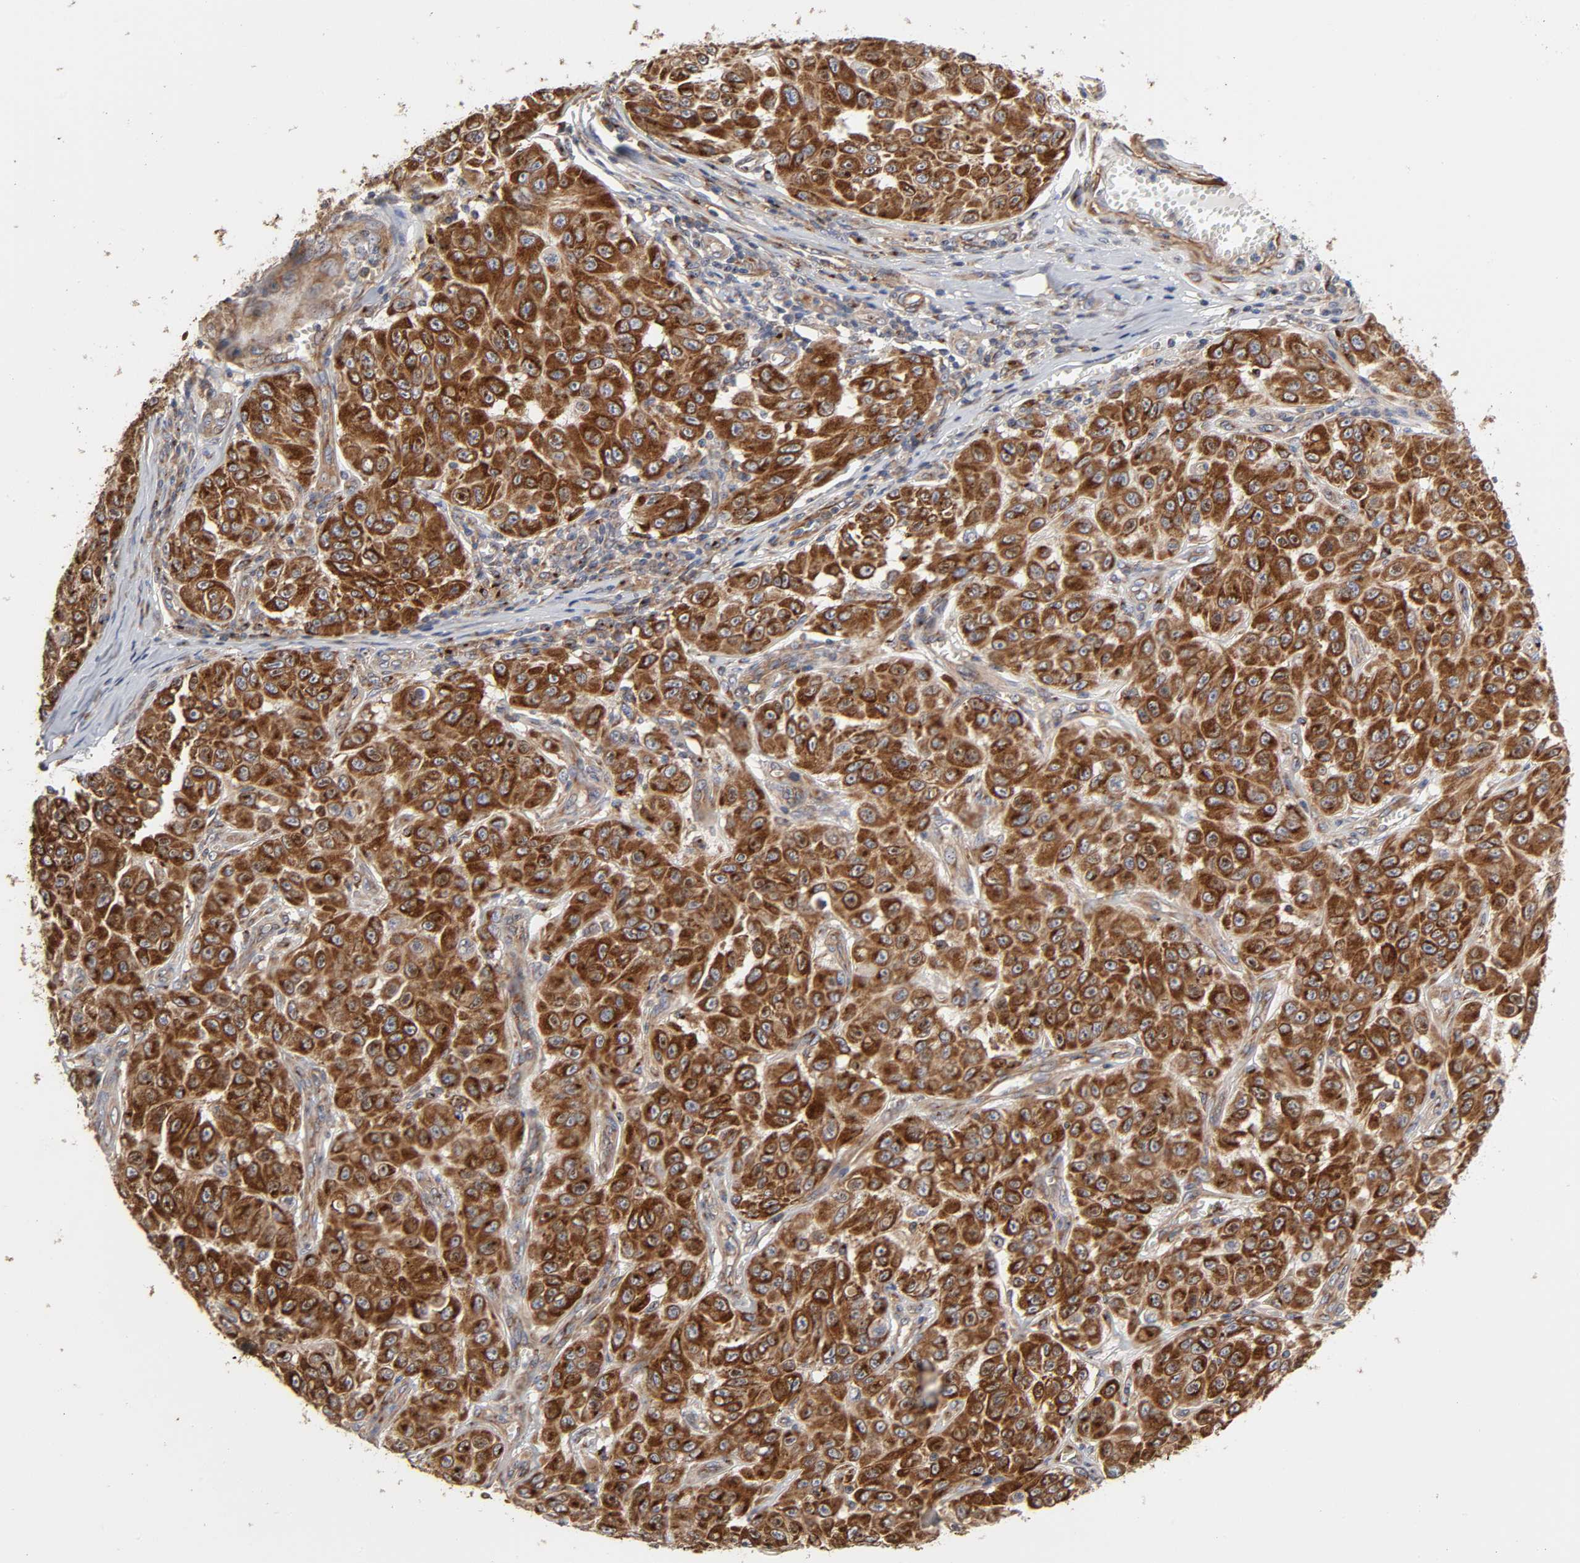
{"staining": {"intensity": "strong", "quantity": ">75%", "location": "cytoplasmic/membranous"}, "tissue": "melanoma", "cell_type": "Tumor cells", "image_type": "cancer", "snomed": [{"axis": "morphology", "description": "Malignant melanoma, NOS"}, {"axis": "topography", "description": "Skin"}], "caption": "High-power microscopy captured an immunohistochemistry micrograph of malignant melanoma, revealing strong cytoplasmic/membranous staining in approximately >75% of tumor cells.", "gene": "GNPTG", "patient": {"sex": "male", "age": 30}}